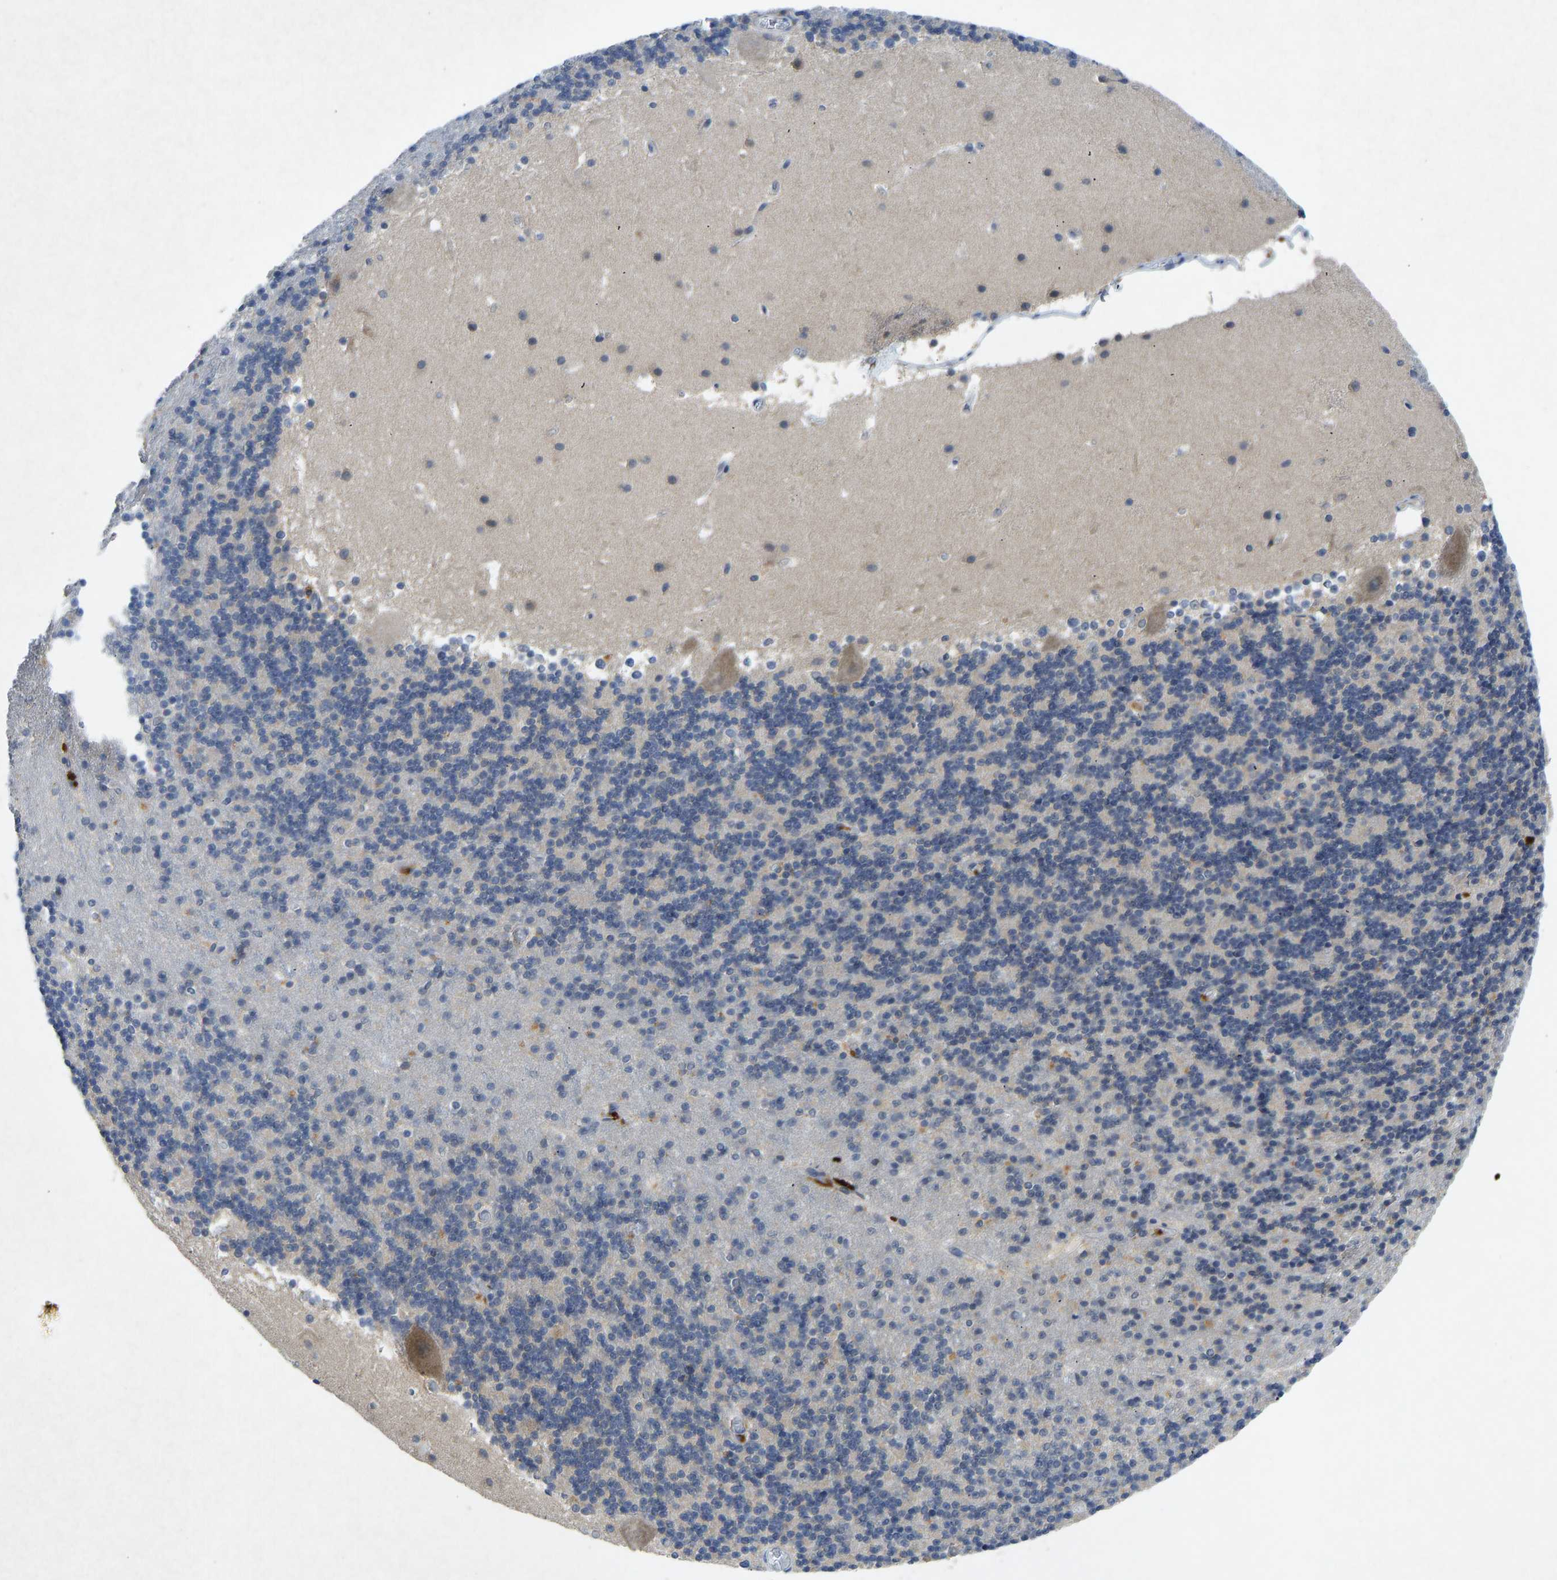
{"staining": {"intensity": "weak", "quantity": "<25%", "location": "cytoplasmic/membranous"}, "tissue": "cerebellum", "cell_type": "Cells in granular layer", "image_type": "normal", "snomed": [{"axis": "morphology", "description": "Normal tissue, NOS"}, {"axis": "topography", "description": "Cerebellum"}], "caption": "An immunohistochemistry photomicrograph of unremarkable cerebellum is shown. There is no staining in cells in granular layer of cerebellum.", "gene": "PDE7A", "patient": {"sex": "male", "age": 45}}